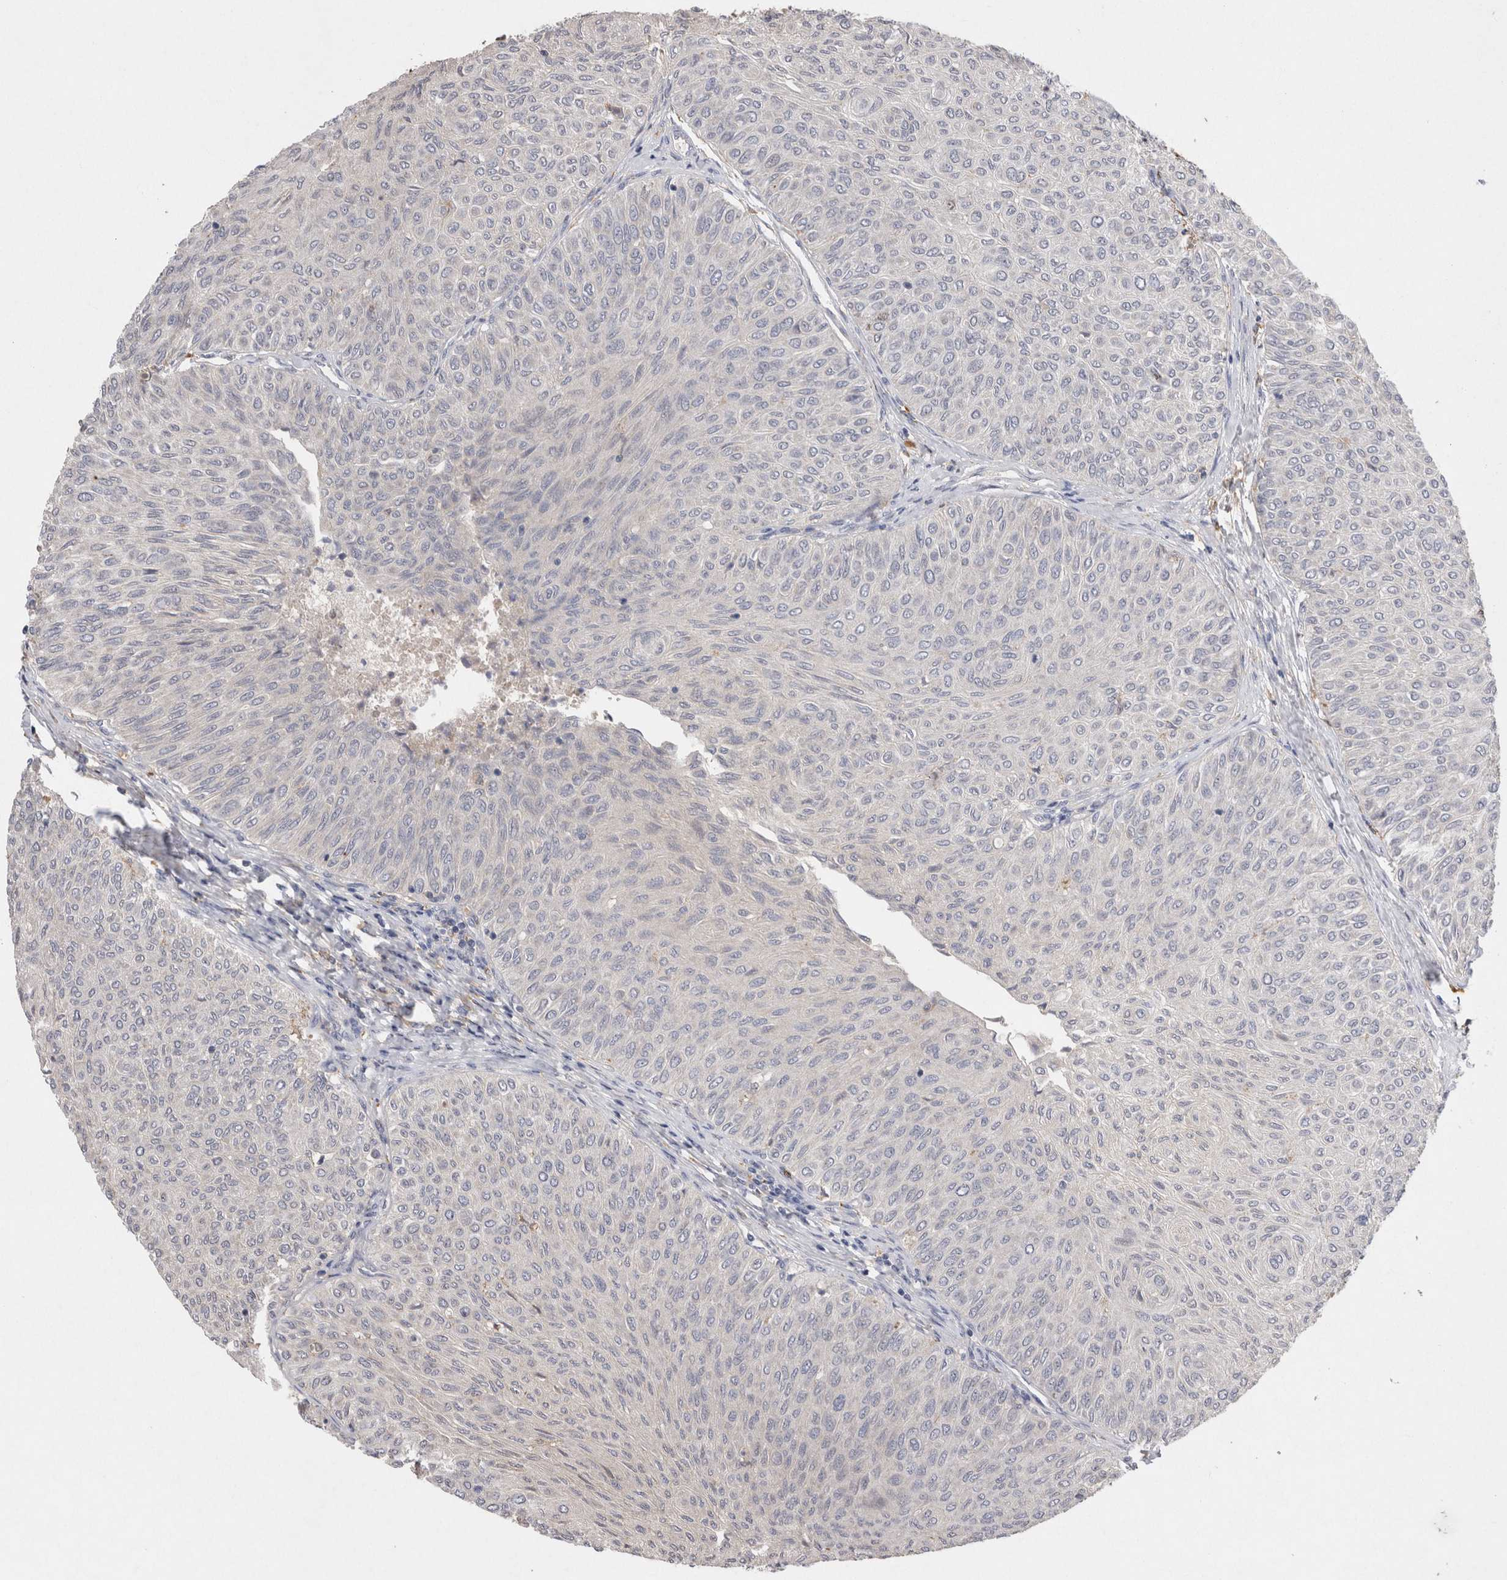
{"staining": {"intensity": "negative", "quantity": "none", "location": "none"}, "tissue": "urothelial cancer", "cell_type": "Tumor cells", "image_type": "cancer", "snomed": [{"axis": "morphology", "description": "Urothelial carcinoma, Low grade"}, {"axis": "topography", "description": "Urinary bladder"}], "caption": "Immunohistochemical staining of human urothelial cancer displays no significant staining in tumor cells. The staining is performed using DAB (3,3'-diaminobenzidine) brown chromogen with nuclei counter-stained in using hematoxylin.", "gene": "VSIG4", "patient": {"sex": "male", "age": 78}}